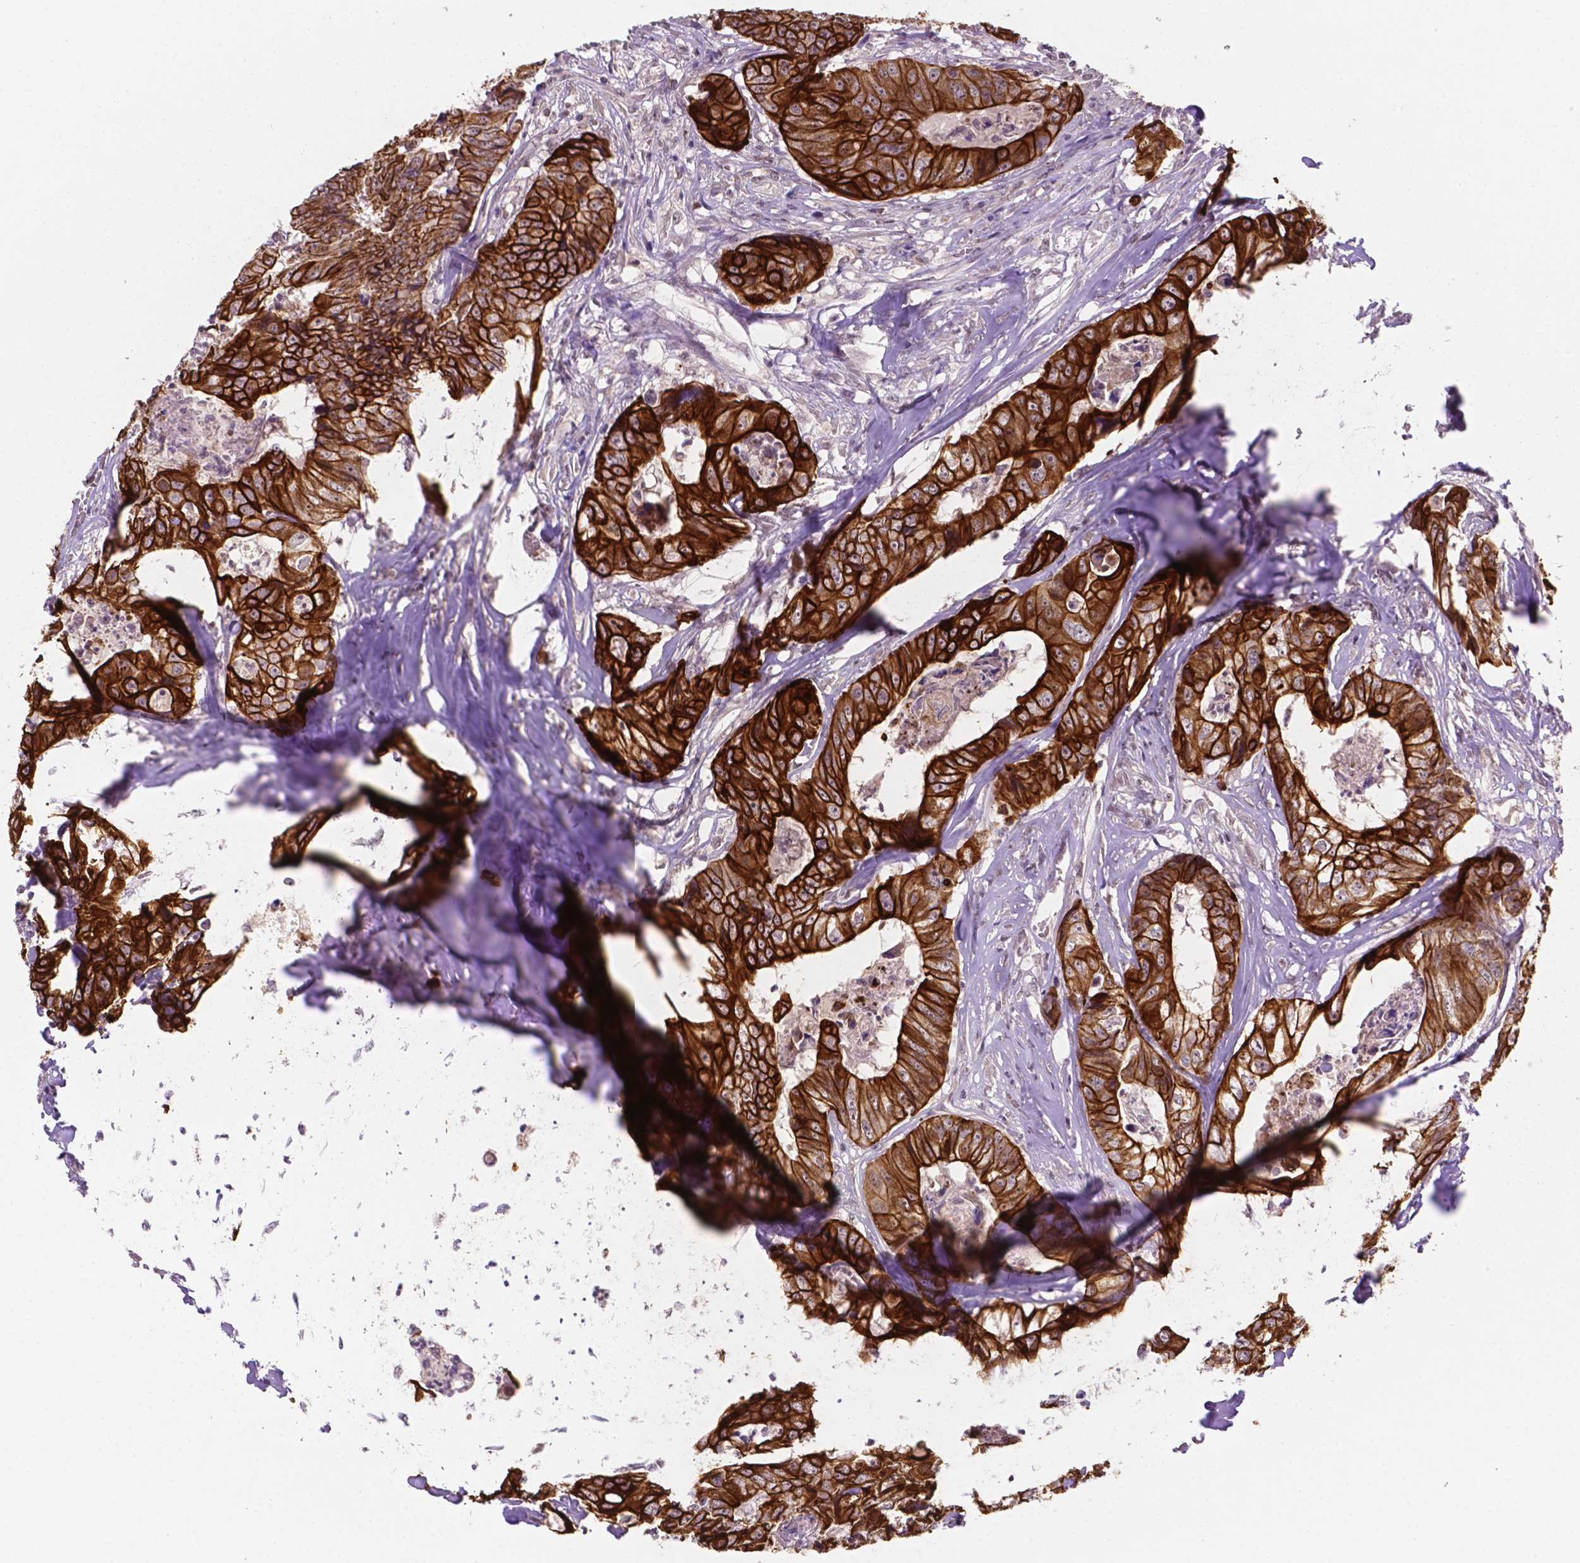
{"staining": {"intensity": "strong", "quantity": ">75%", "location": "cytoplasmic/membranous"}, "tissue": "colorectal cancer", "cell_type": "Tumor cells", "image_type": "cancer", "snomed": [{"axis": "morphology", "description": "Adenocarcinoma, NOS"}, {"axis": "topography", "description": "Rectum"}], "caption": "Protein expression analysis of human colorectal adenocarcinoma reveals strong cytoplasmic/membranous positivity in approximately >75% of tumor cells.", "gene": "SHLD3", "patient": {"sex": "female", "age": 62}}